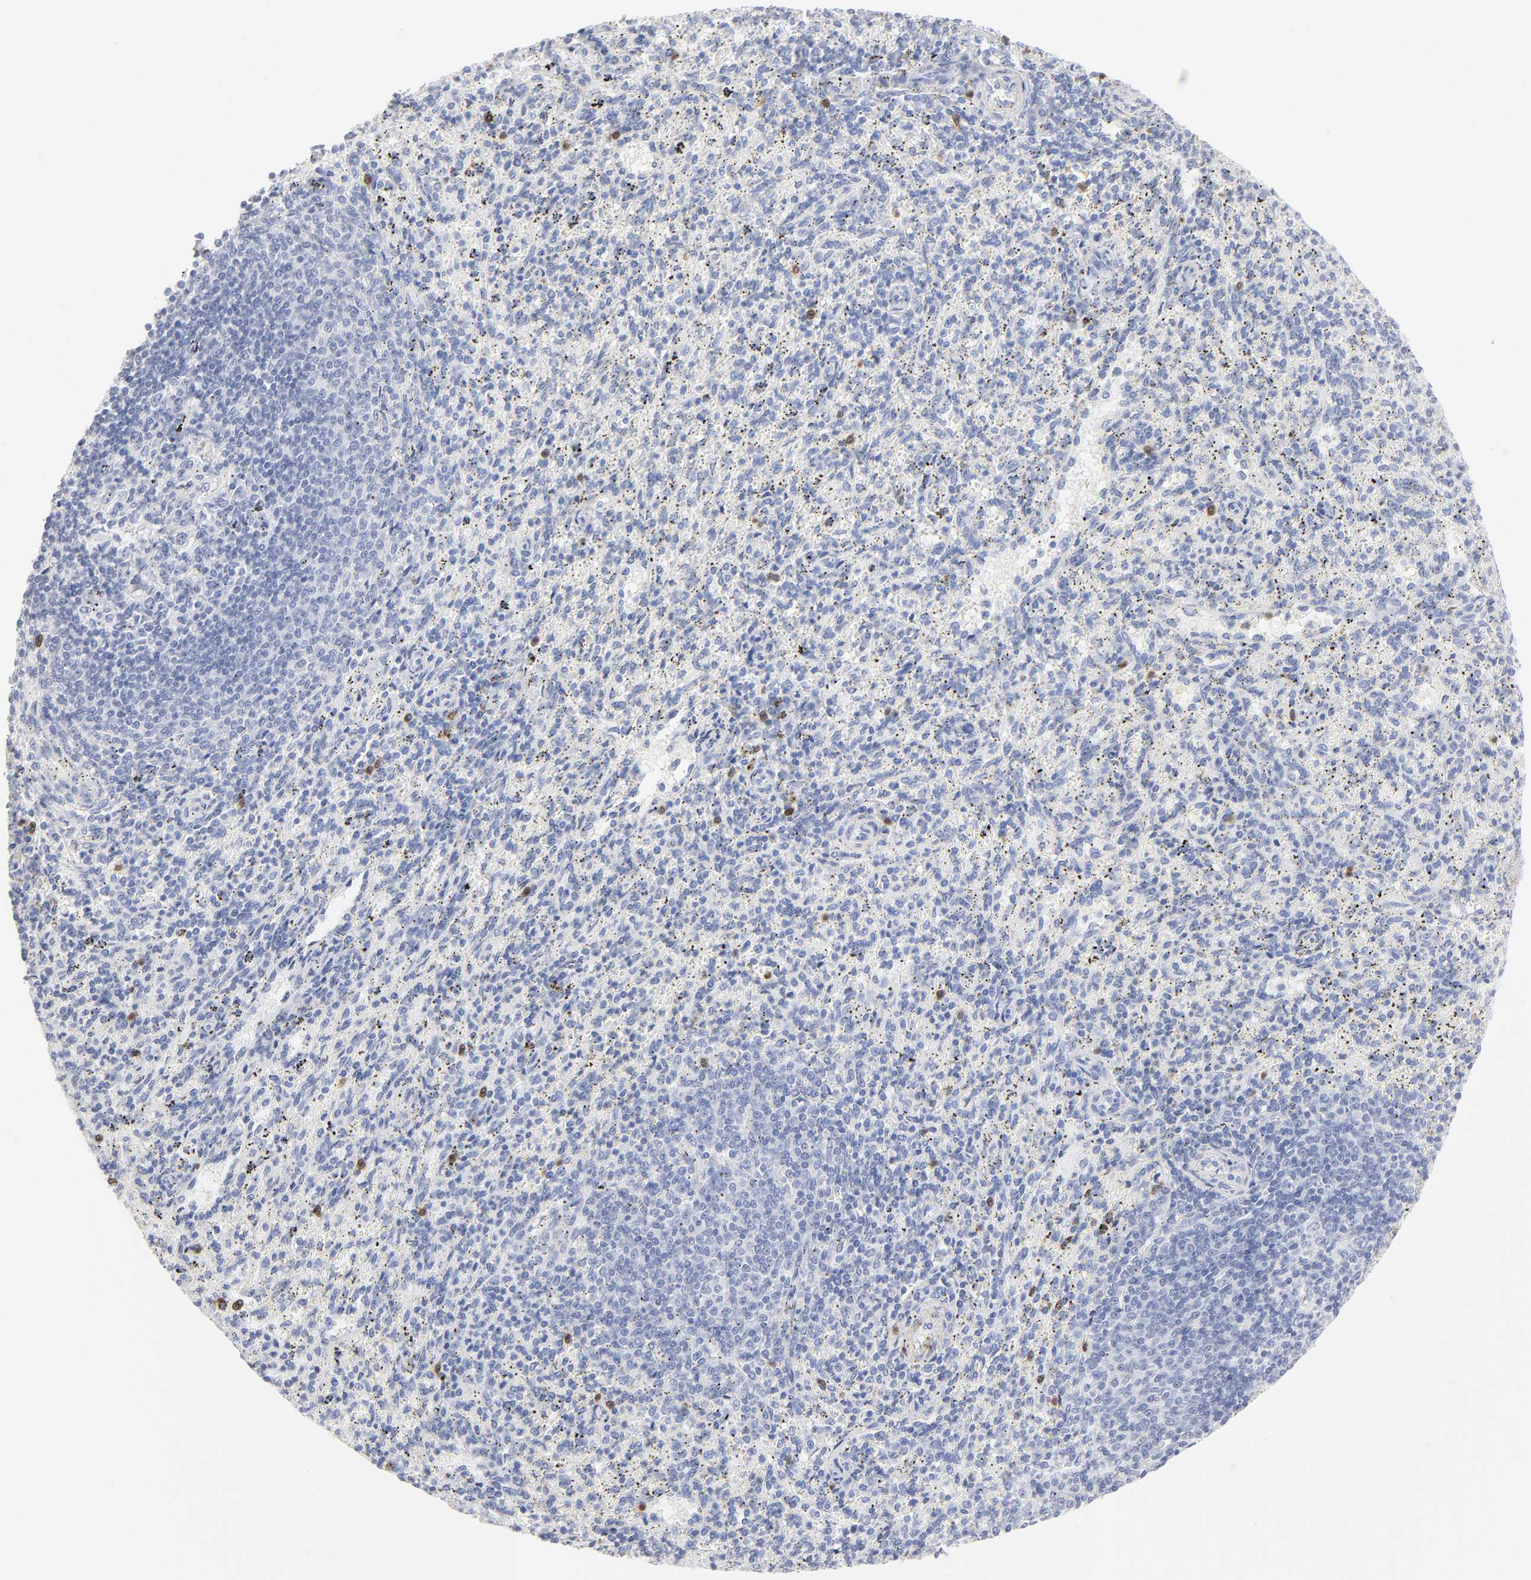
{"staining": {"intensity": "weak", "quantity": "<25%", "location": "cytoplasmic/membranous"}, "tissue": "spleen", "cell_type": "Cells in red pulp", "image_type": "normal", "snomed": [{"axis": "morphology", "description": "Normal tissue, NOS"}, {"axis": "topography", "description": "Spleen"}], "caption": "Immunohistochemistry histopathology image of benign spleen stained for a protein (brown), which shows no expression in cells in red pulp. (DAB IHC, high magnification).", "gene": "AGTR1", "patient": {"sex": "female", "age": 10}}